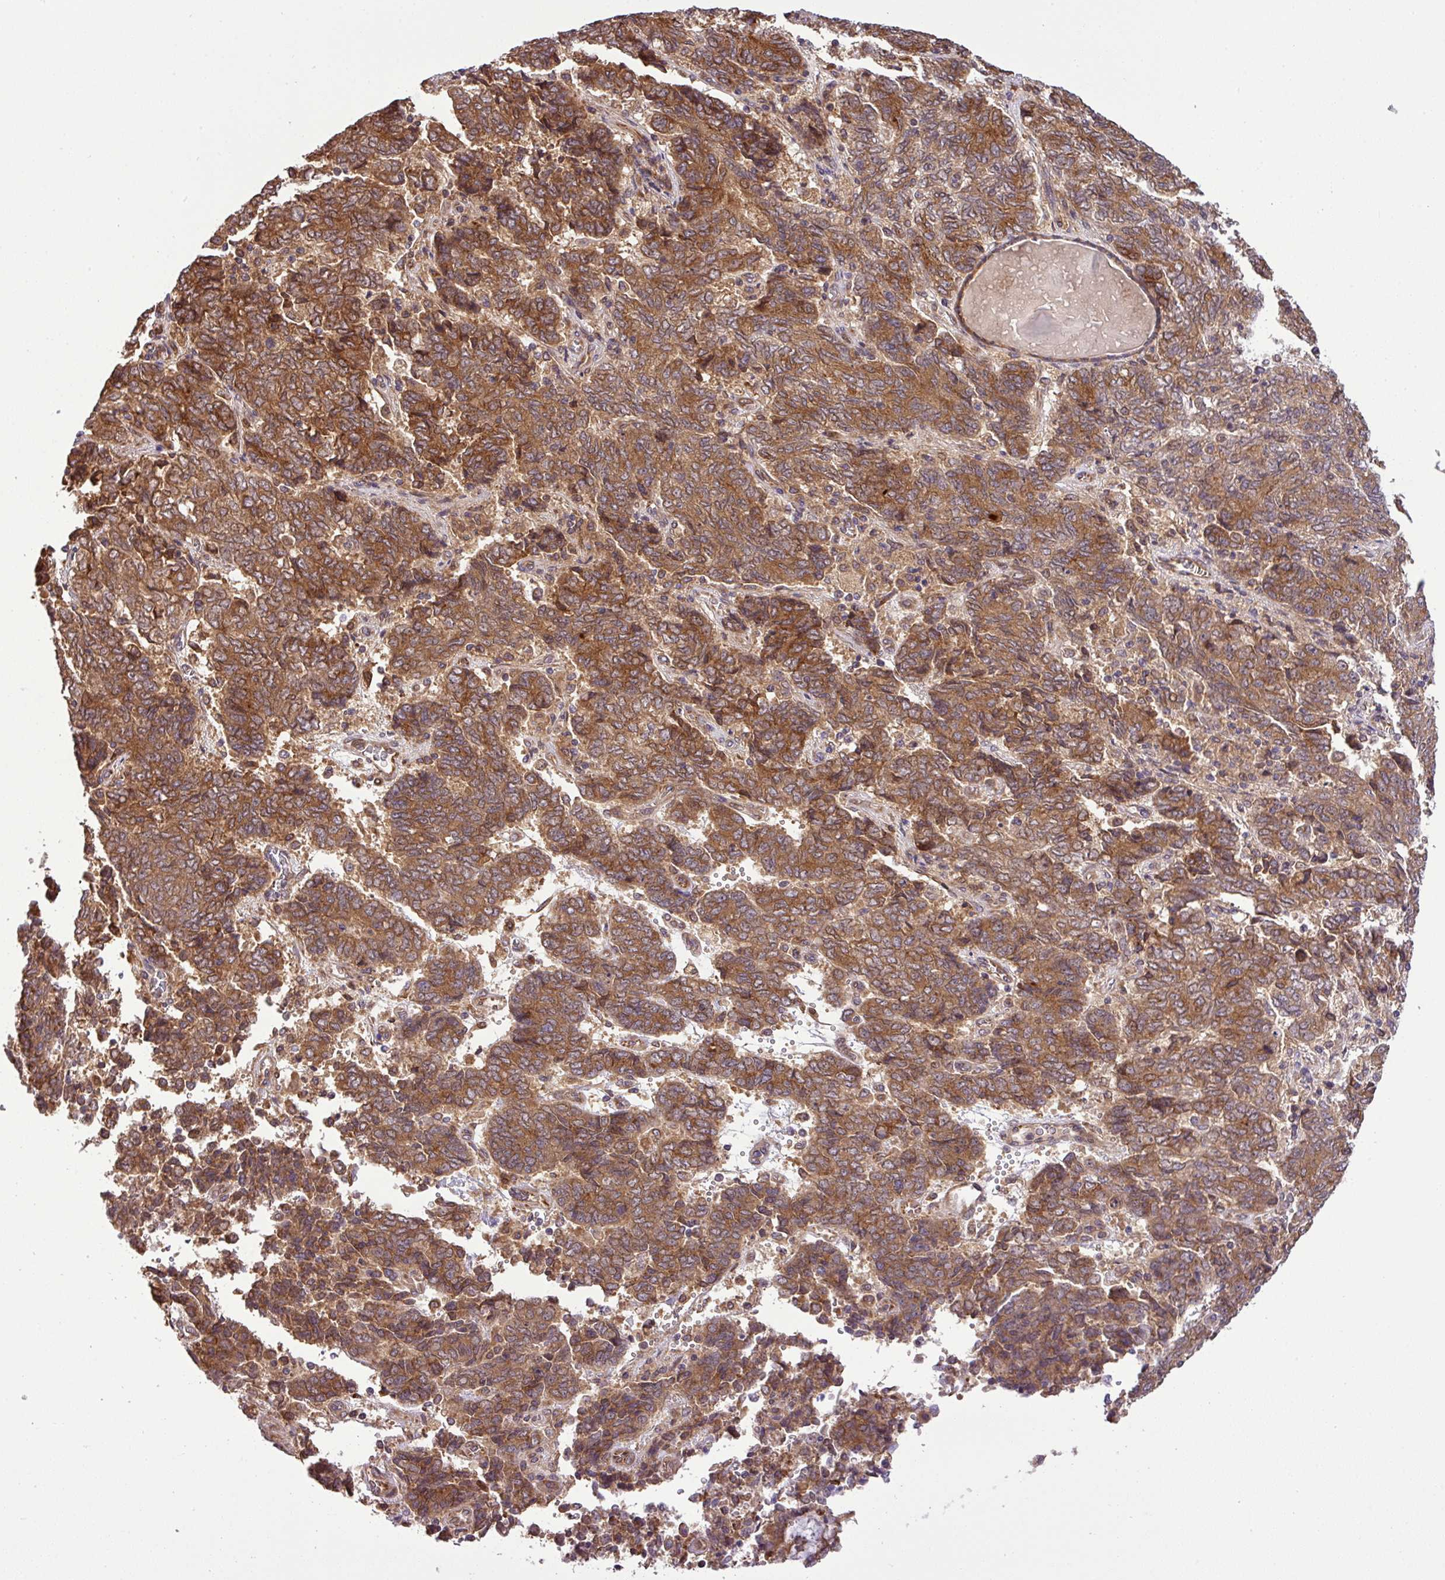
{"staining": {"intensity": "moderate", "quantity": ">75%", "location": "cytoplasmic/membranous"}, "tissue": "endometrial cancer", "cell_type": "Tumor cells", "image_type": "cancer", "snomed": [{"axis": "morphology", "description": "Adenocarcinoma, NOS"}, {"axis": "topography", "description": "Endometrium"}], "caption": "Protein staining by IHC shows moderate cytoplasmic/membranous expression in about >75% of tumor cells in endometrial cancer (adenocarcinoma).", "gene": "DLGAP4", "patient": {"sex": "female", "age": 80}}